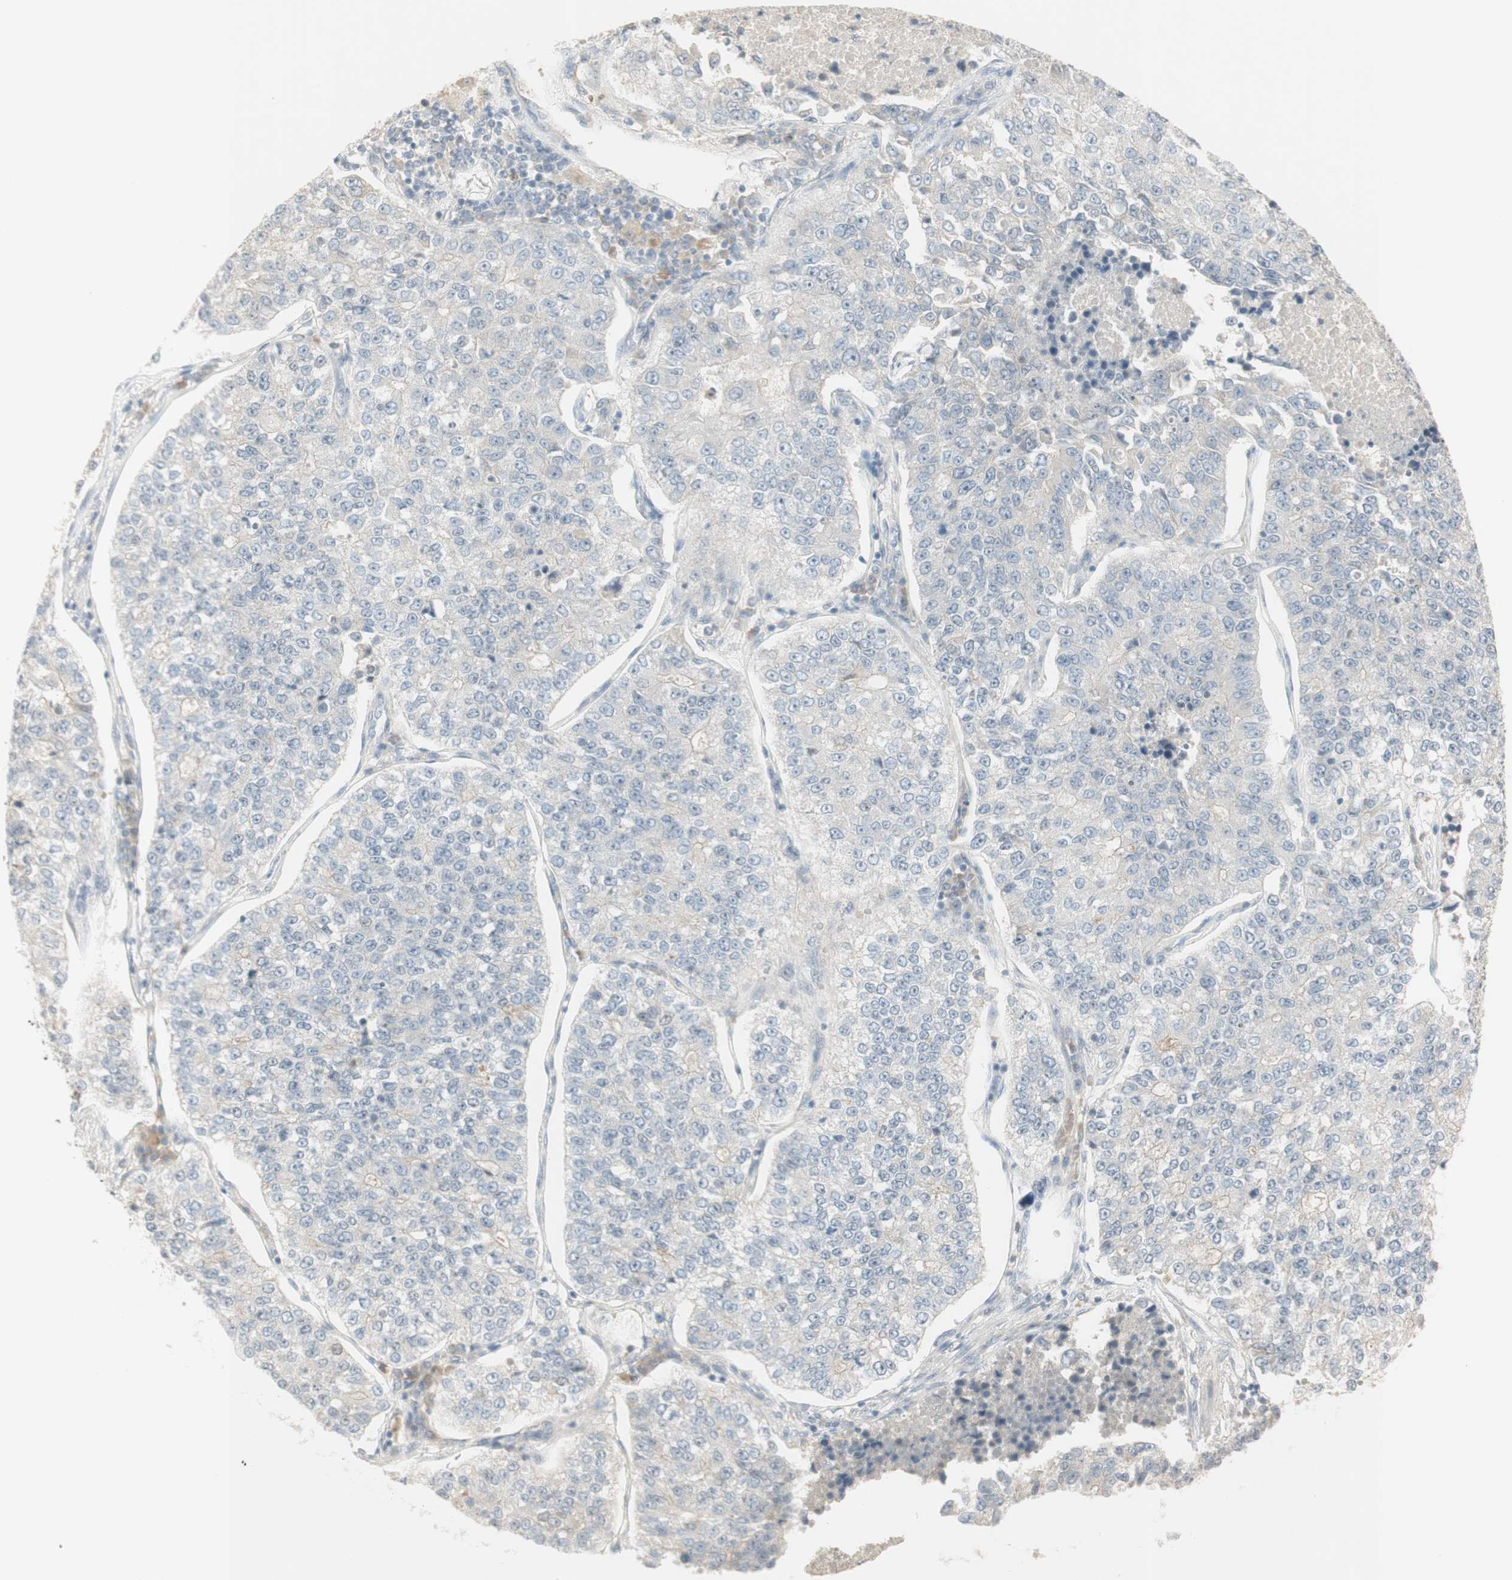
{"staining": {"intensity": "negative", "quantity": "none", "location": "none"}, "tissue": "lung cancer", "cell_type": "Tumor cells", "image_type": "cancer", "snomed": [{"axis": "morphology", "description": "Adenocarcinoma, NOS"}, {"axis": "topography", "description": "Lung"}], "caption": "DAB immunohistochemical staining of lung adenocarcinoma shows no significant positivity in tumor cells.", "gene": "PLCD4", "patient": {"sex": "male", "age": 49}}